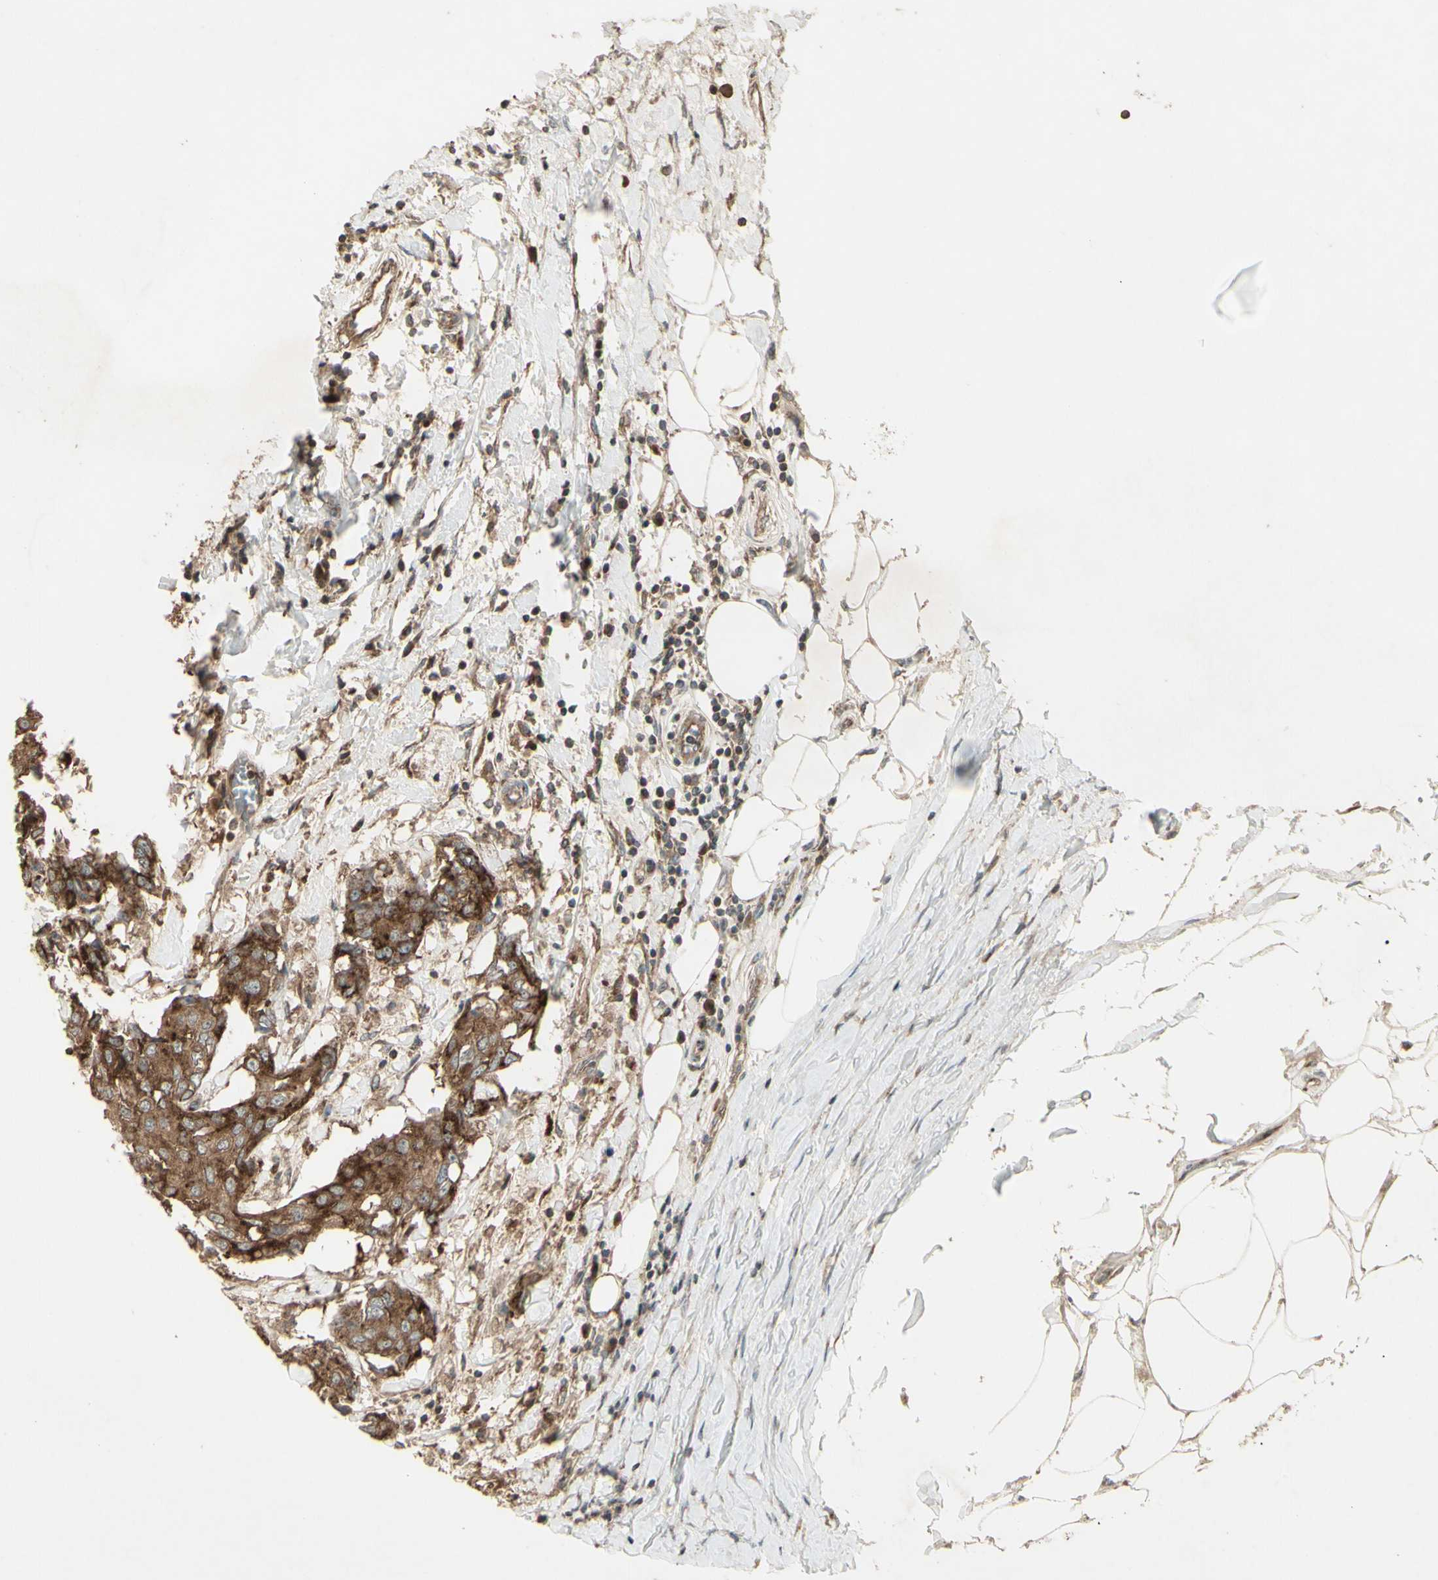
{"staining": {"intensity": "moderate", "quantity": ">75%", "location": "cytoplasmic/membranous"}, "tissue": "breast cancer", "cell_type": "Tumor cells", "image_type": "cancer", "snomed": [{"axis": "morphology", "description": "Duct carcinoma"}, {"axis": "topography", "description": "Breast"}], "caption": "Breast cancer (infiltrating ductal carcinoma) stained with a brown dye shows moderate cytoplasmic/membranous positive expression in approximately >75% of tumor cells.", "gene": "AP1G1", "patient": {"sex": "female", "age": 27}}